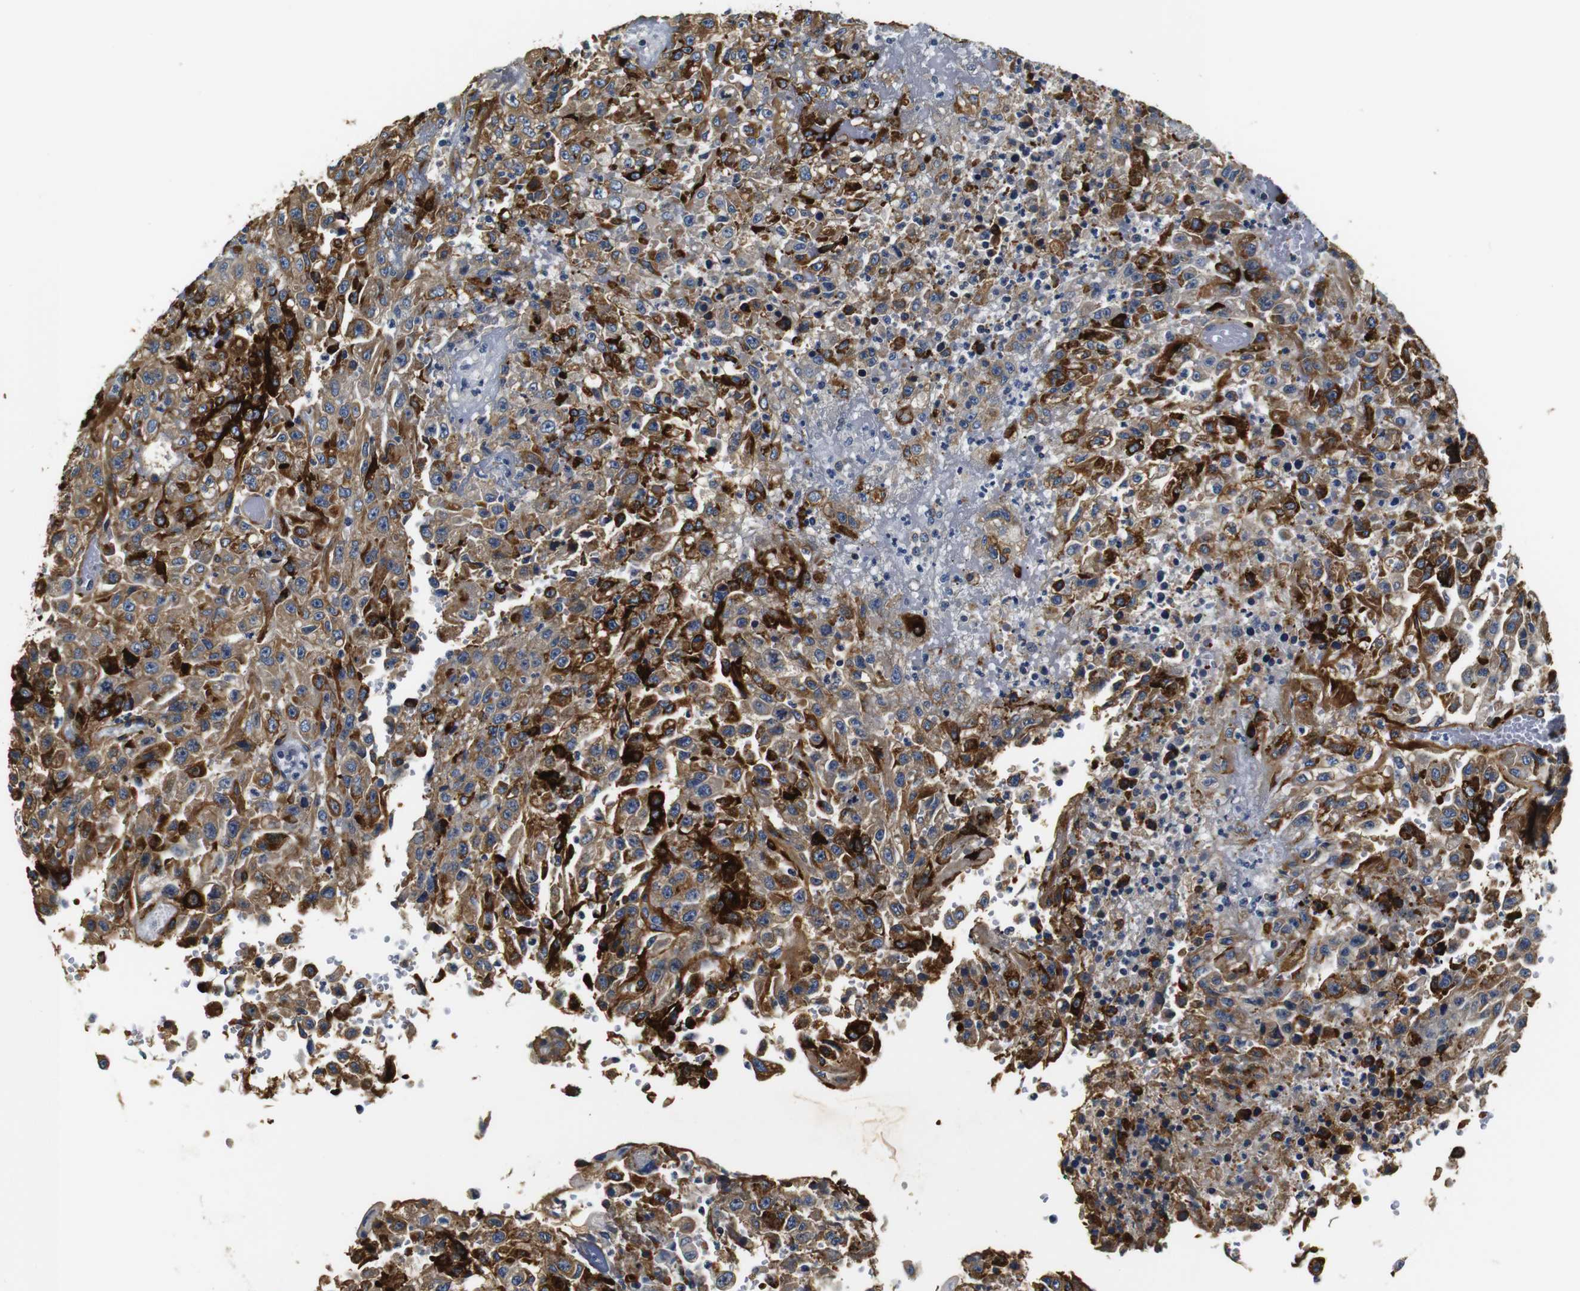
{"staining": {"intensity": "moderate", "quantity": ">75%", "location": "cytoplasmic/membranous"}, "tissue": "urothelial cancer", "cell_type": "Tumor cells", "image_type": "cancer", "snomed": [{"axis": "morphology", "description": "Urothelial carcinoma, High grade"}, {"axis": "topography", "description": "Urinary bladder"}], "caption": "A histopathology image of human urothelial carcinoma (high-grade) stained for a protein demonstrates moderate cytoplasmic/membranous brown staining in tumor cells.", "gene": "COL1A1", "patient": {"sex": "male", "age": 46}}